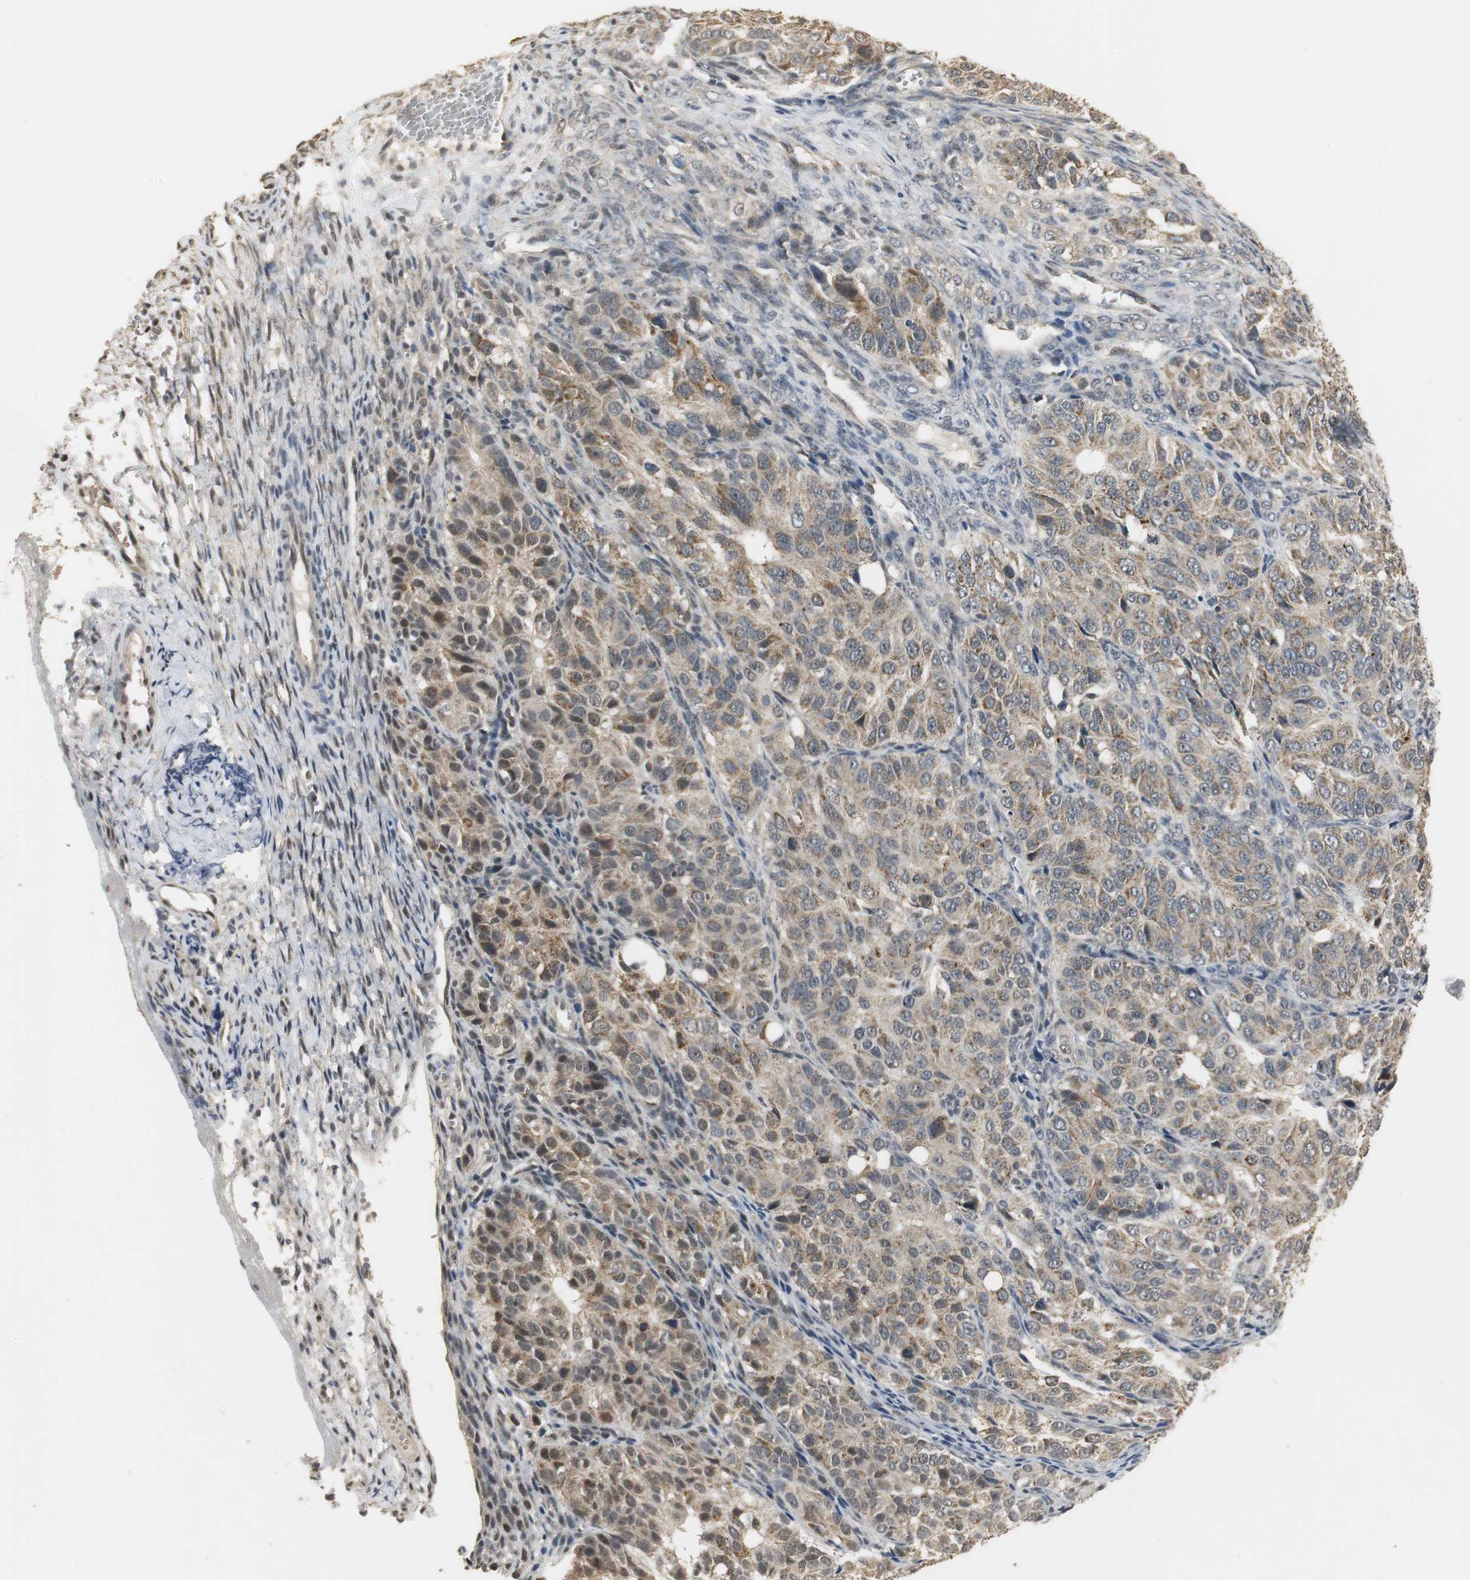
{"staining": {"intensity": "weak", "quantity": "25%-75%", "location": "cytoplasmic/membranous"}, "tissue": "ovarian cancer", "cell_type": "Tumor cells", "image_type": "cancer", "snomed": [{"axis": "morphology", "description": "Carcinoma, endometroid"}, {"axis": "topography", "description": "Ovary"}], "caption": "Weak cytoplasmic/membranous staining for a protein is seen in approximately 25%-75% of tumor cells of ovarian cancer using immunohistochemistry (IHC).", "gene": "ELOA", "patient": {"sex": "female", "age": 51}}